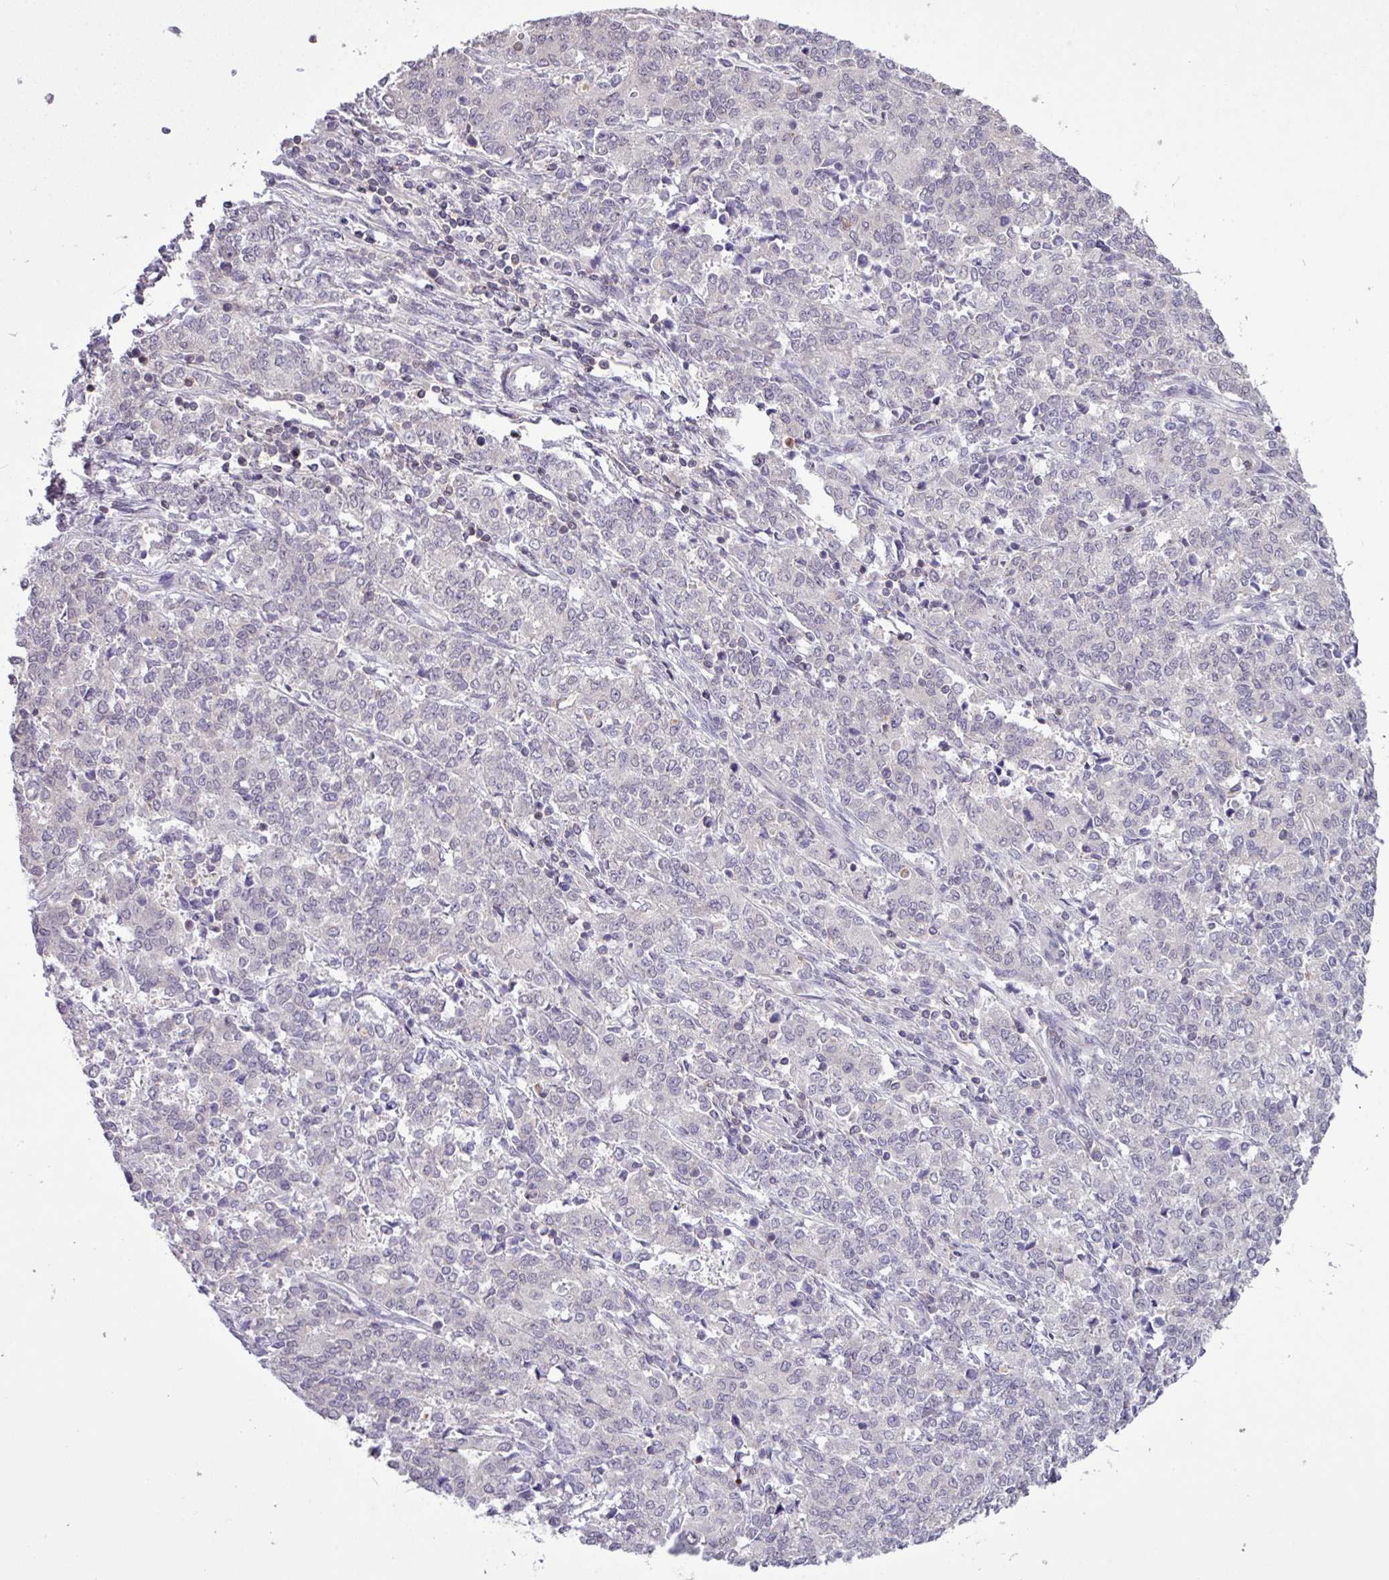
{"staining": {"intensity": "negative", "quantity": "none", "location": "none"}, "tissue": "endometrial cancer", "cell_type": "Tumor cells", "image_type": "cancer", "snomed": [{"axis": "morphology", "description": "Adenocarcinoma, NOS"}, {"axis": "topography", "description": "Endometrium"}], "caption": "Micrograph shows no protein staining in tumor cells of endometrial cancer (adenocarcinoma) tissue.", "gene": "RTL3", "patient": {"sex": "female", "age": 50}}